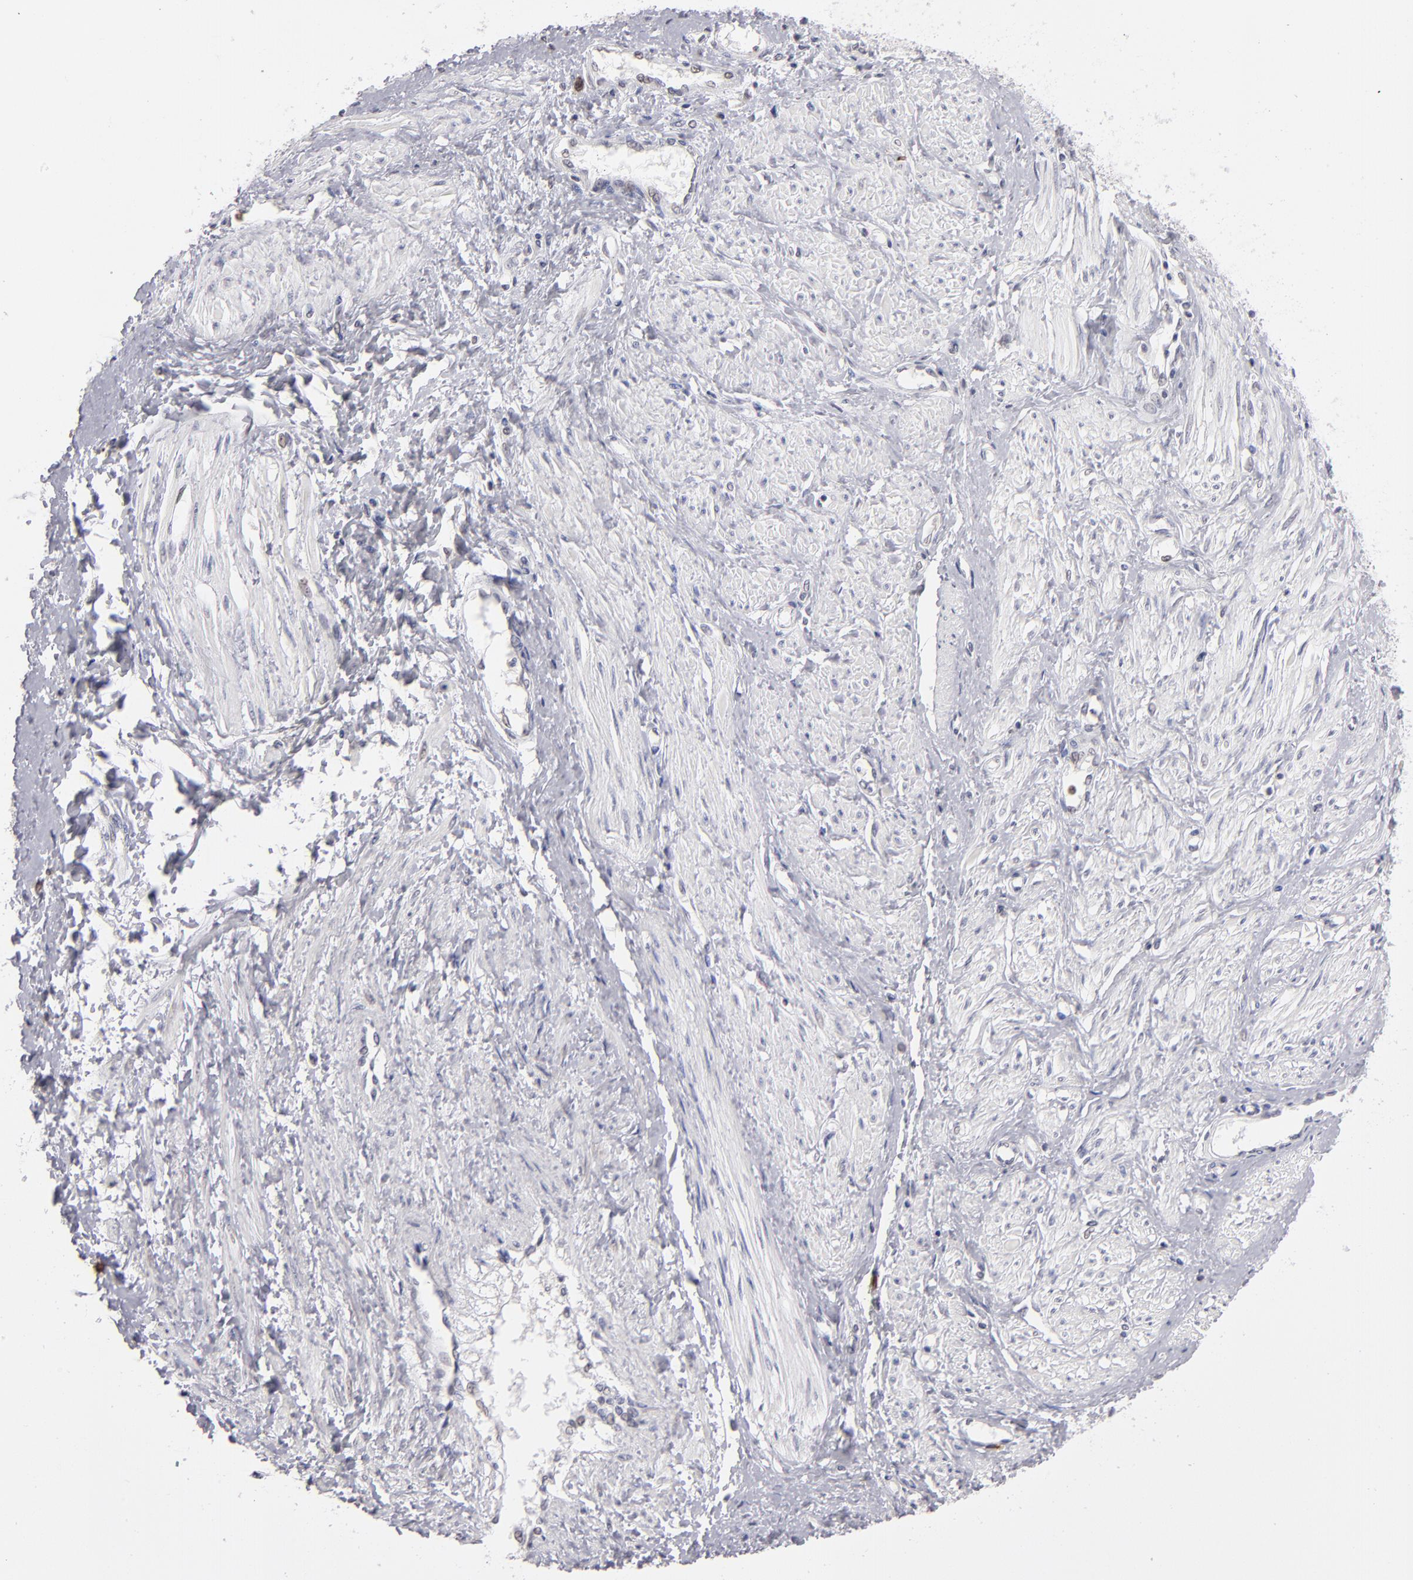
{"staining": {"intensity": "negative", "quantity": "none", "location": "none"}, "tissue": "smooth muscle", "cell_type": "Smooth muscle cells", "image_type": "normal", "snomed": [{"axis": "morphology", "description": "Normal tissue, NOS"}, {"axis": "topography", "description": "Smooth muscle"}, {"axis": "topography", "description": "Uterus"}], "caption": "An immunohistochemistry (IHC) histopathology image of unremarkable smooth muscle is shown. There is no staining in smooth muscle cells of smooth muscle. (Immunohistochemistry, brightfield microscopy, high magnification).", "gene": "MGAM", "patient": {"sex": "female", "age": 39}}